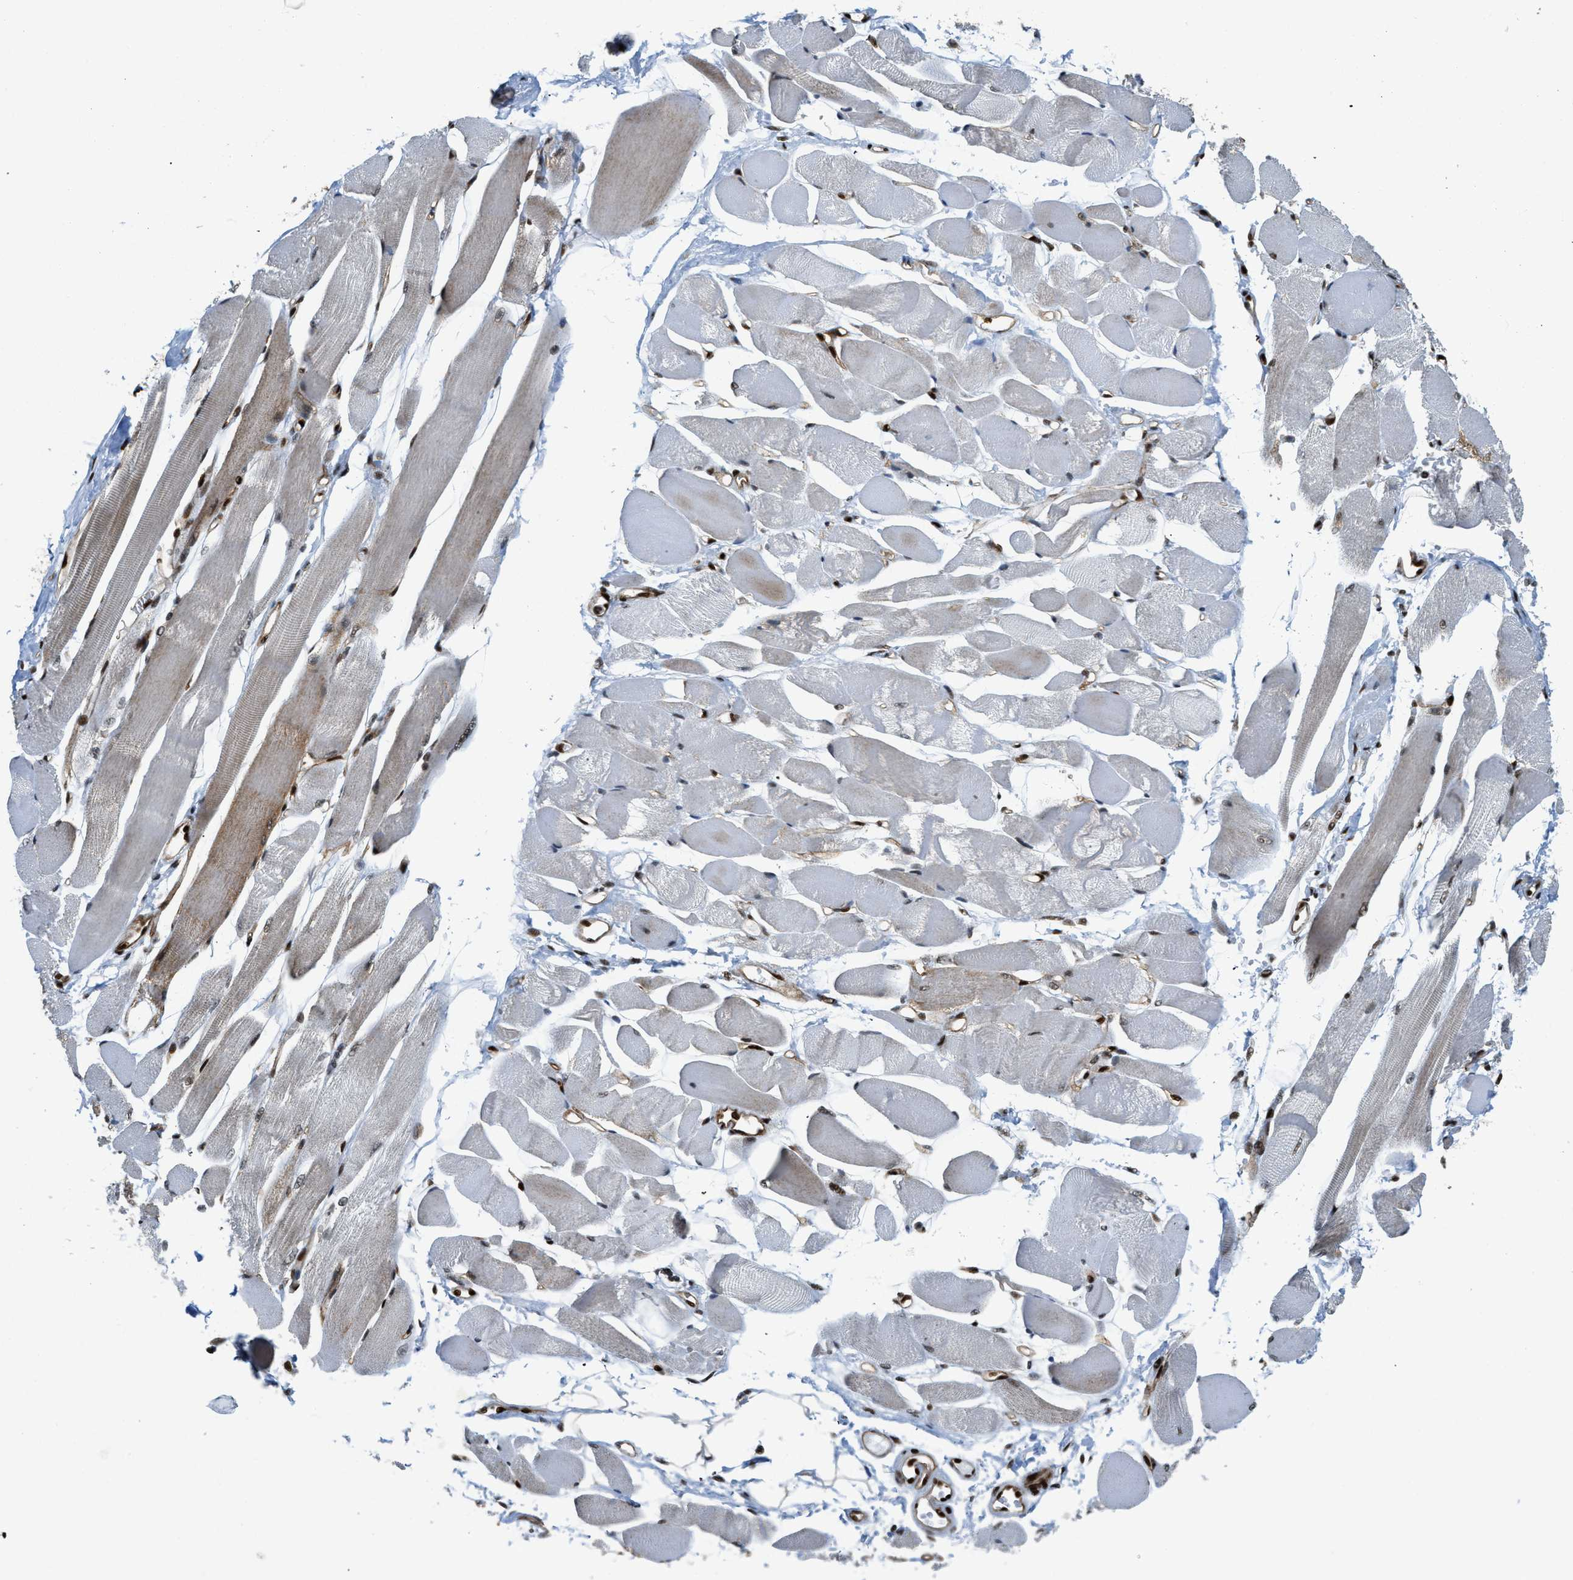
{"staining": {"intensity": "strong", "quantity": ">75%", "location": "nuclear"}, "tissue": "skeletal muscle", "cell_type": "Myocytes", "image_type": "normal", "snomed": [{"axis": "morphology", "description": "Normal tissue, NOS"}, {"axis": "topography", "description": "Skeletal muscle"}, {"axis": "topography", "description": "Peripheral nerve tissue"}], "caption": "Immunohistochemical staining of normal skeletal muscle shows >75% levels of strong nuclear protein positivity in approximately >75% of myocytes. (DAB IHC with brightfield microscopy, high magnification).", "gene": "GABPB1", "patient": {"sex": "female", "age": 84}}